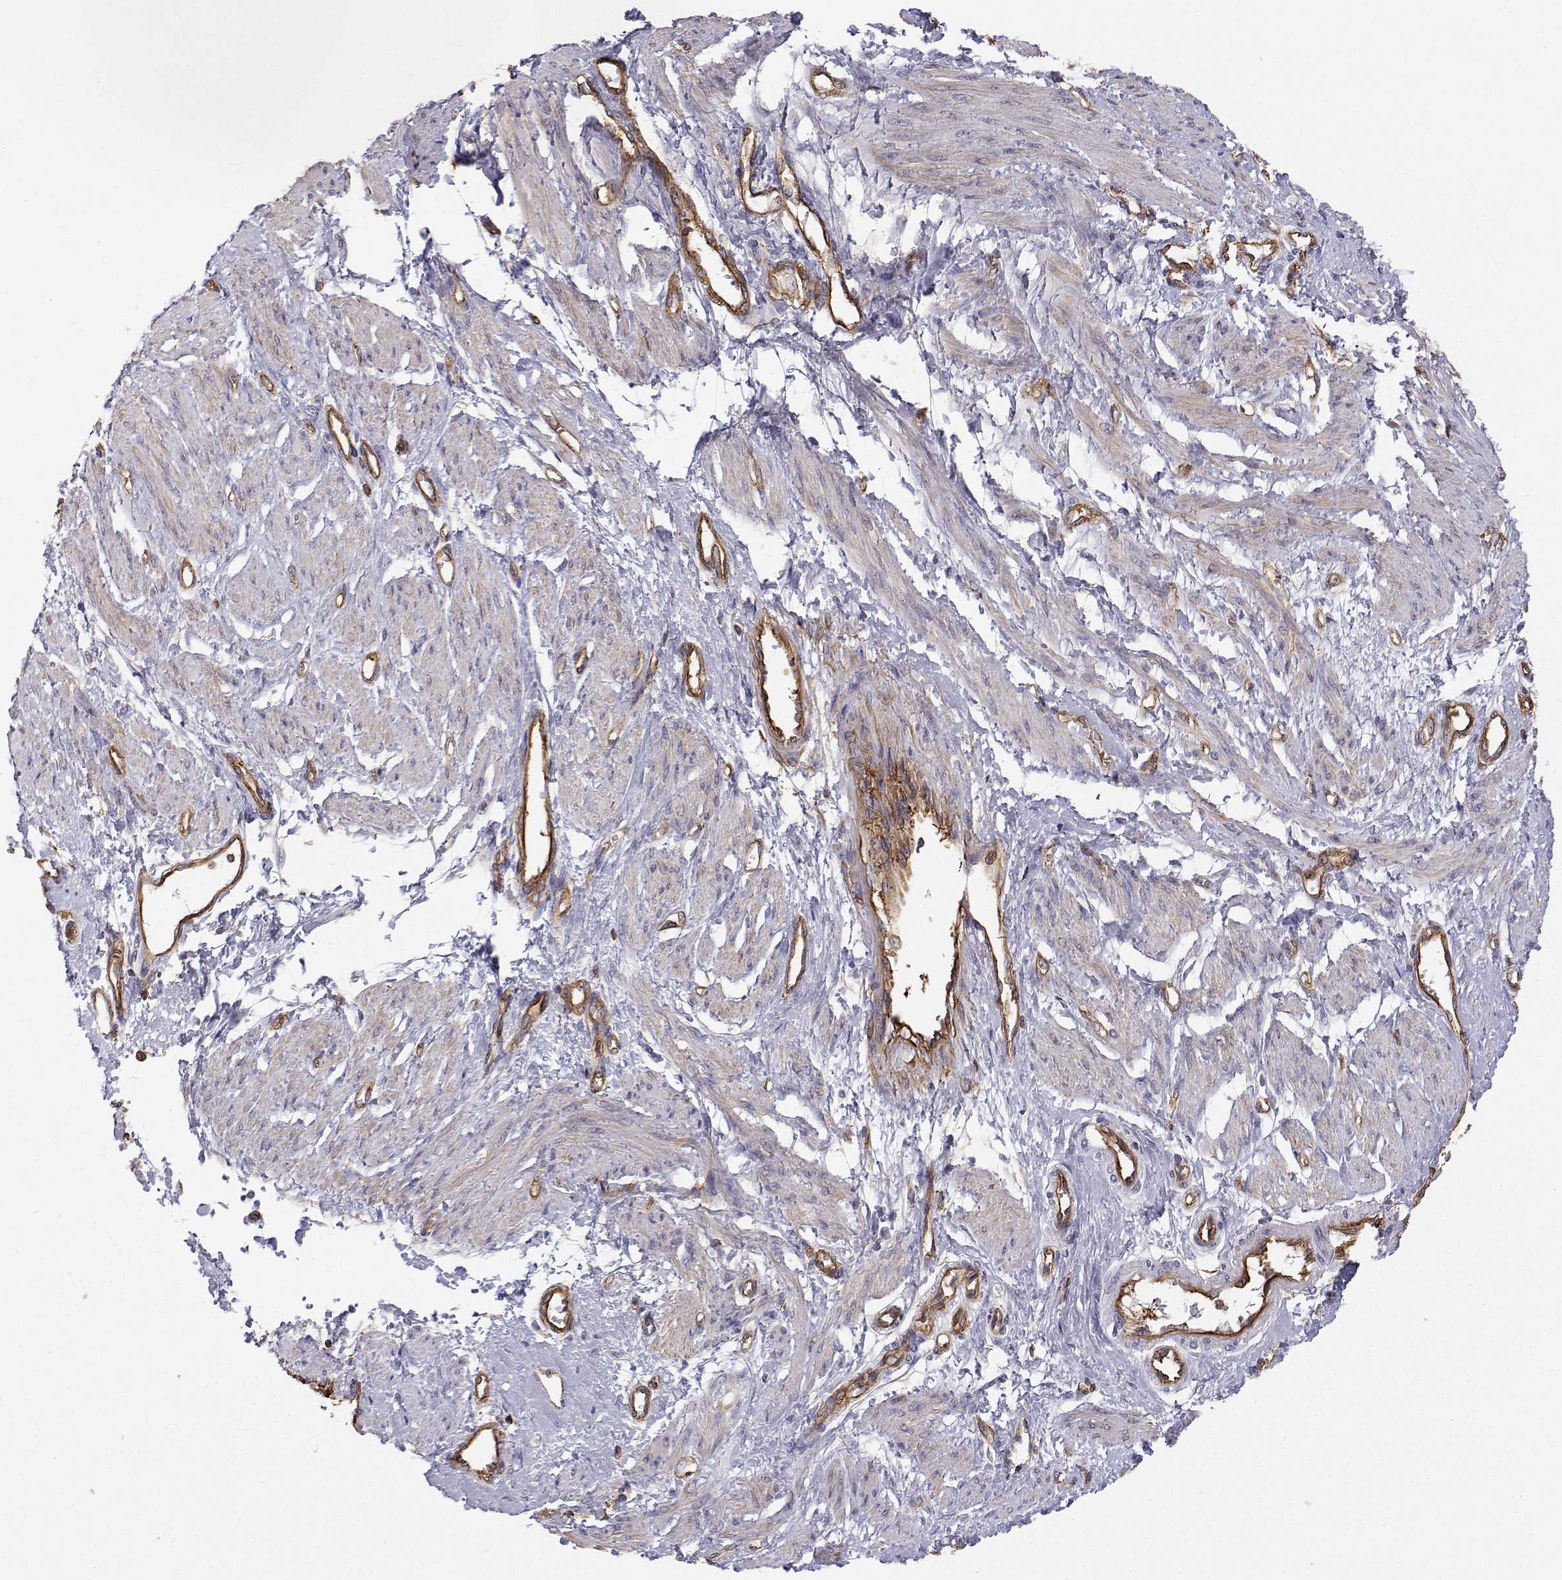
{"staining": {"intensity": "weak", "quantity": "<25%", "location": "cytoplasmic/membranous"}, "tissue": "smooth muscle", "cell_type": "Smooth muscle cells", "image_type": "normal", "snomed": [{"axis": "morphology", "description": "Normal tissue, NOS"}, {"axis": "topography", "description": "Smooth muscle"}, {"axis": "topography", "description": "Uterus"}], "caption": "Immunohistochemistry (IHC) image of normal smooth muscle stained for a protein (brown), which displays no expression in smooth muscle cells.", "gene": "MYH9", "patient": {"sex": "female", "age": 39}}